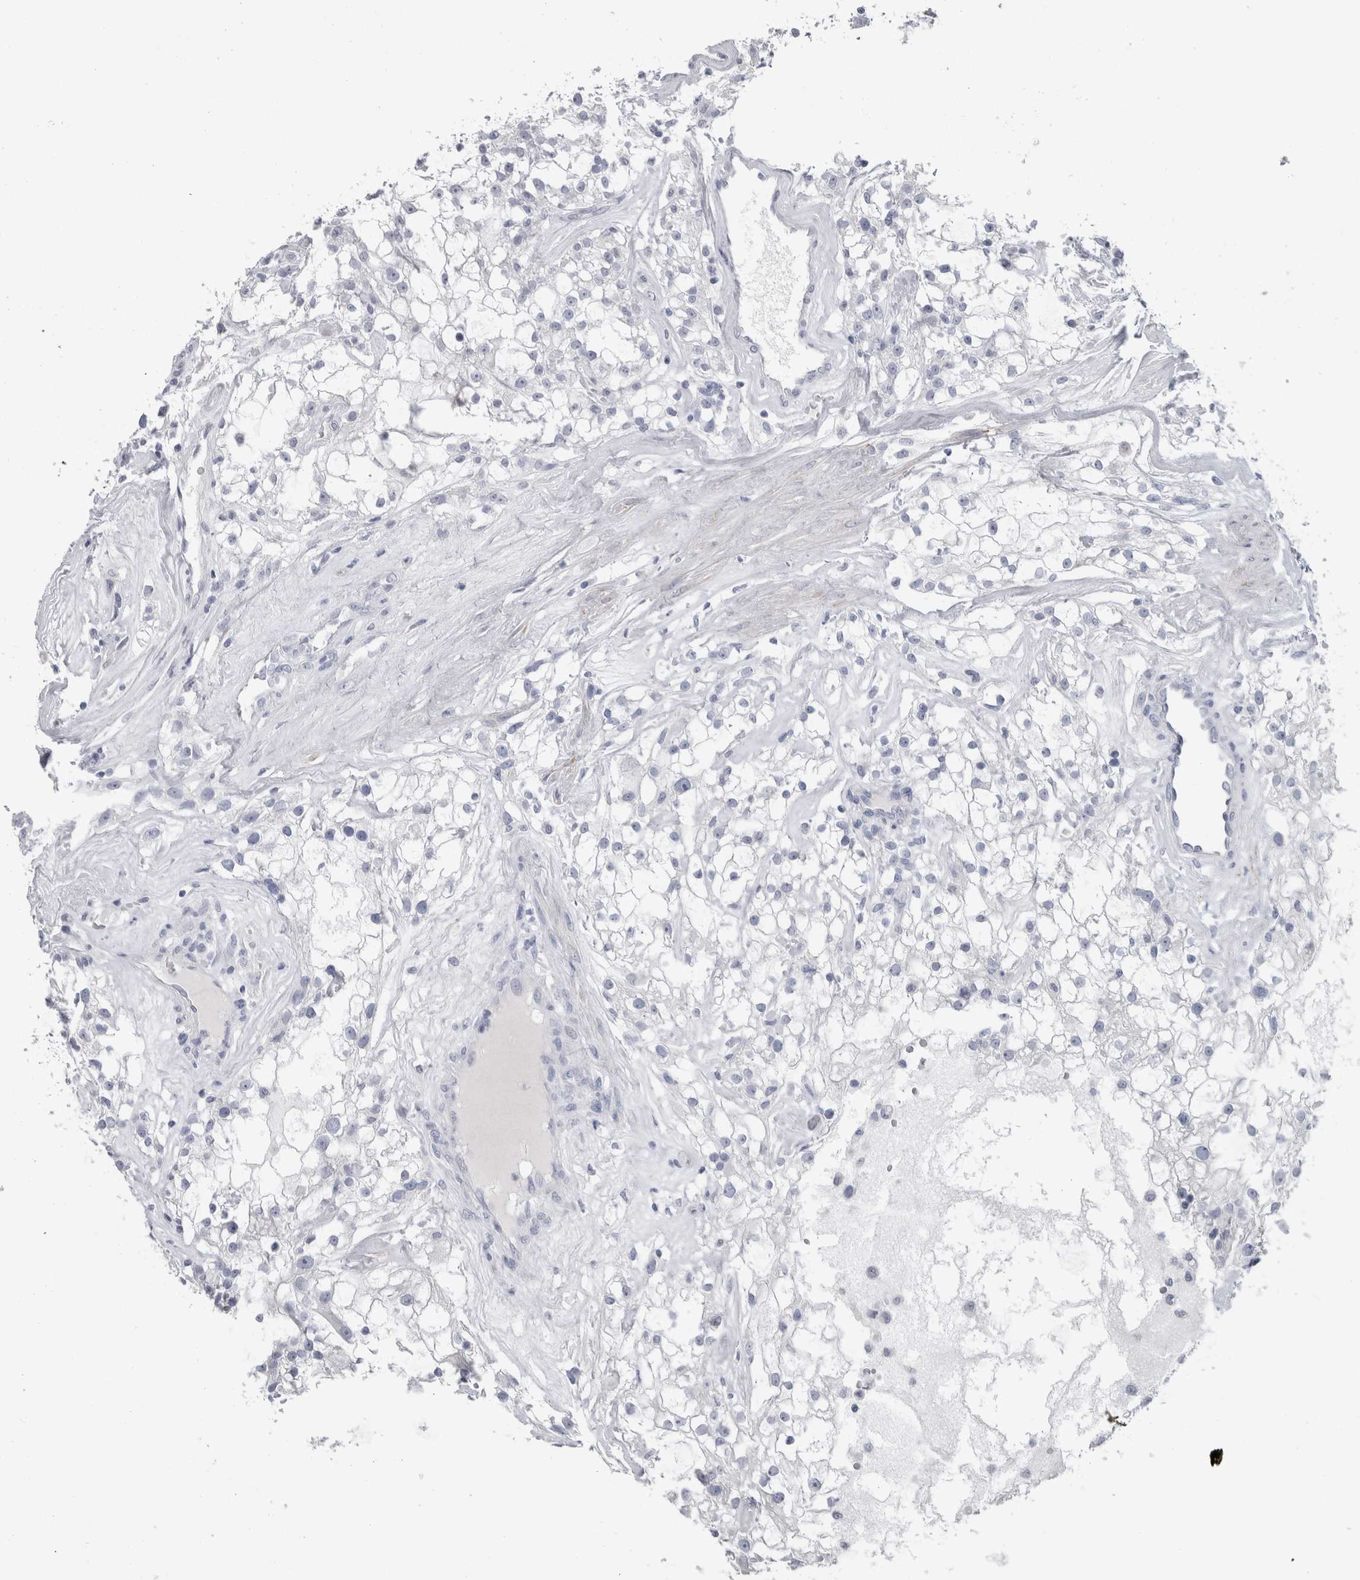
{"staining": {"intensity": "negative", "quantity": "none", "location": "none"}, "tissue": "renal cancer", "cell_type": "Tumor cells", "image_type": "cancer", "snomed": [{"axis": "morphology", "description": "Adenocarcinoma, NOS"}, {"axis": "topography", "description": "Kidney"}], "caption": "Tumor cells are negative for protein expression in human renal cancer (adenocarcinoma).", "gene": "MSMB", "patient": {"sex": "female", "age": 60}}